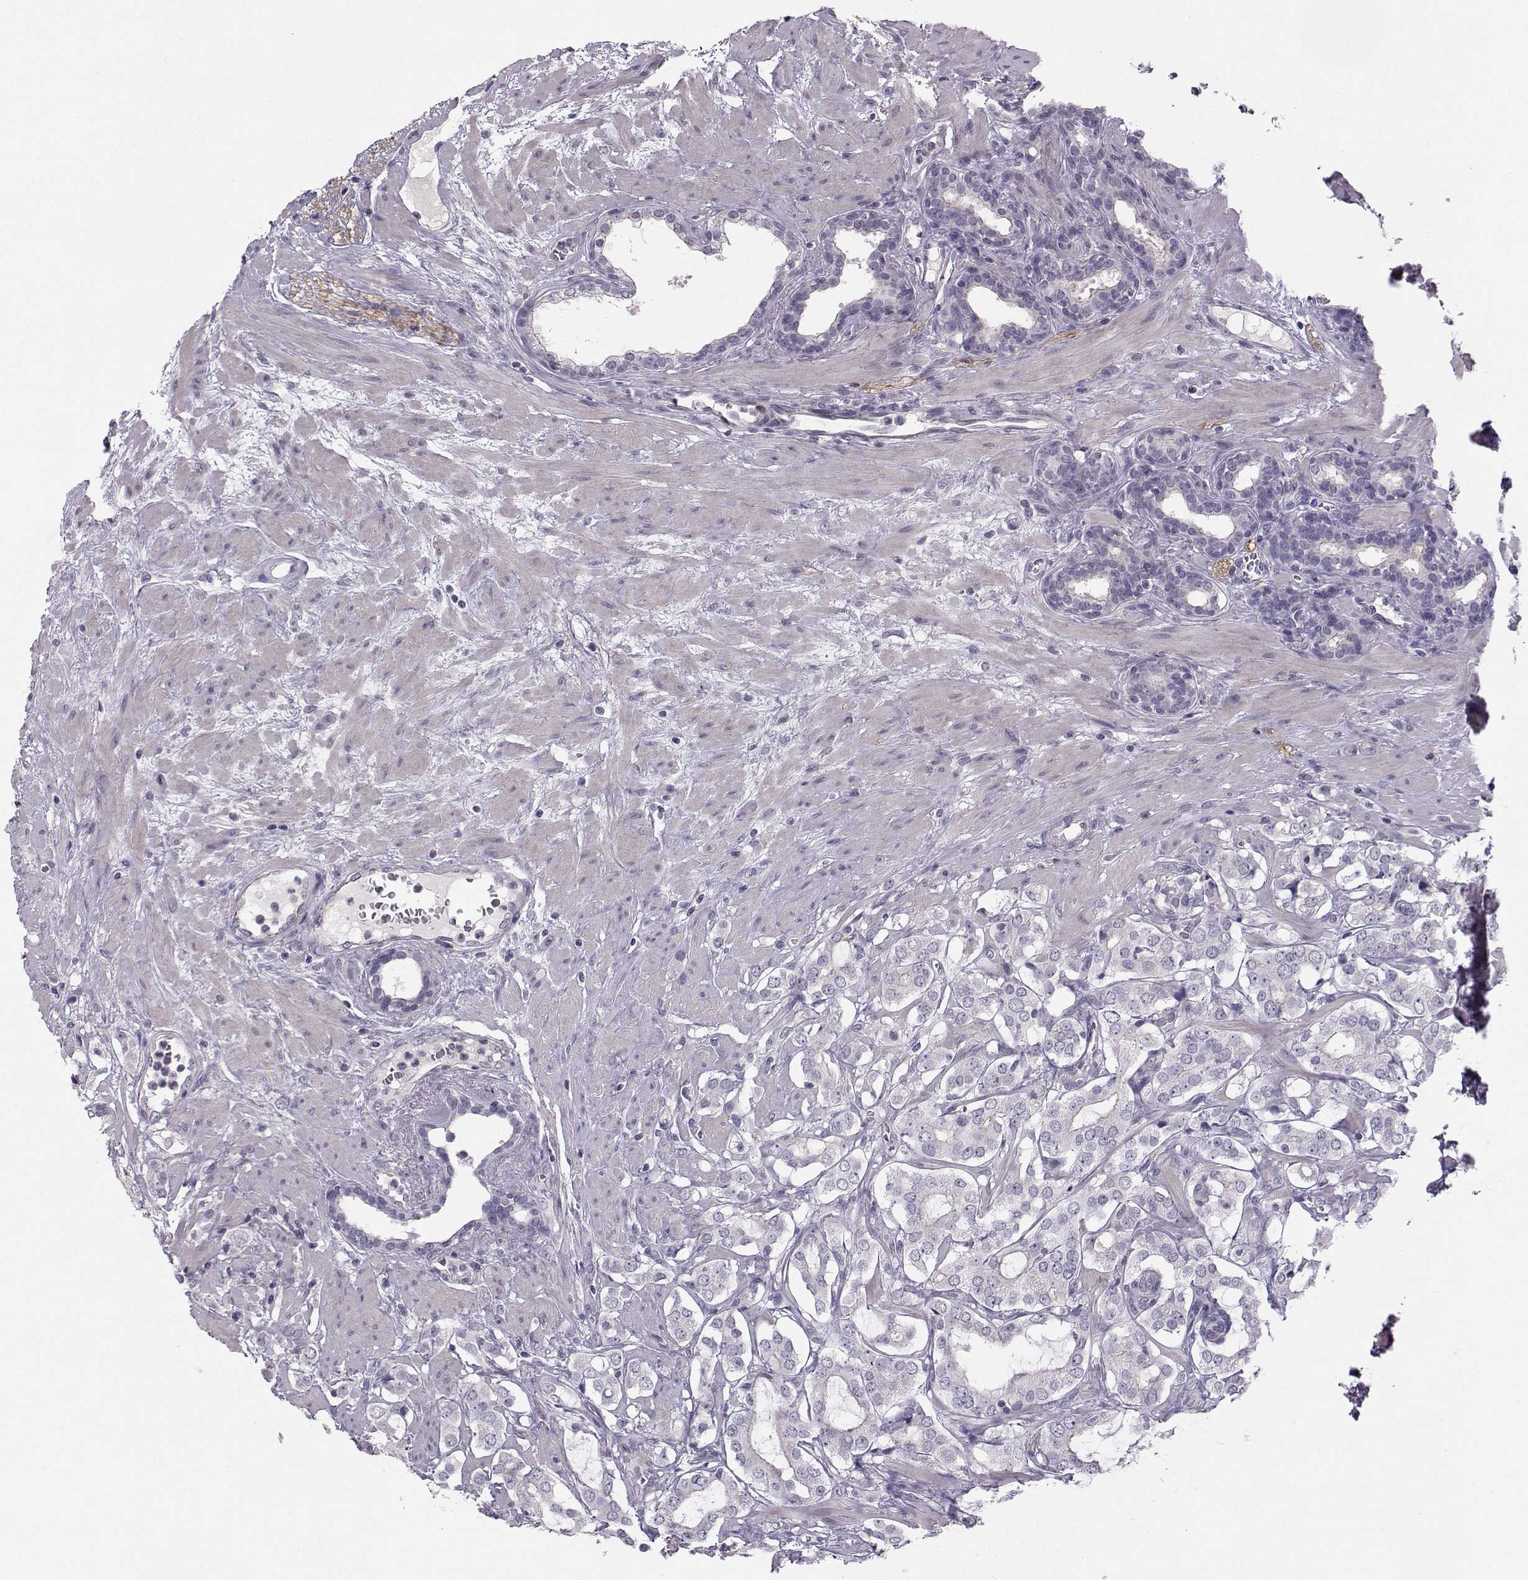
{"staining": {"intensity": "negative", "quantity": "none", "location": "none"}, "tissue": "prostate cancer", "cell_type": "Tumor cells", "image_type": "cancer", "snomed": [{"axis": "morphology", "description": "Adenocarcinoma, NOS"}, {"axis": "topography", "description": "Prostate"}], "caption": "A high-resolution image shows immunohistochemistry staining of prostate adenocarcinoma, which reveals no significant positivity in tumor cells.", "gene": "MAST1", "patient": {"sex": "male", "age": 66}}